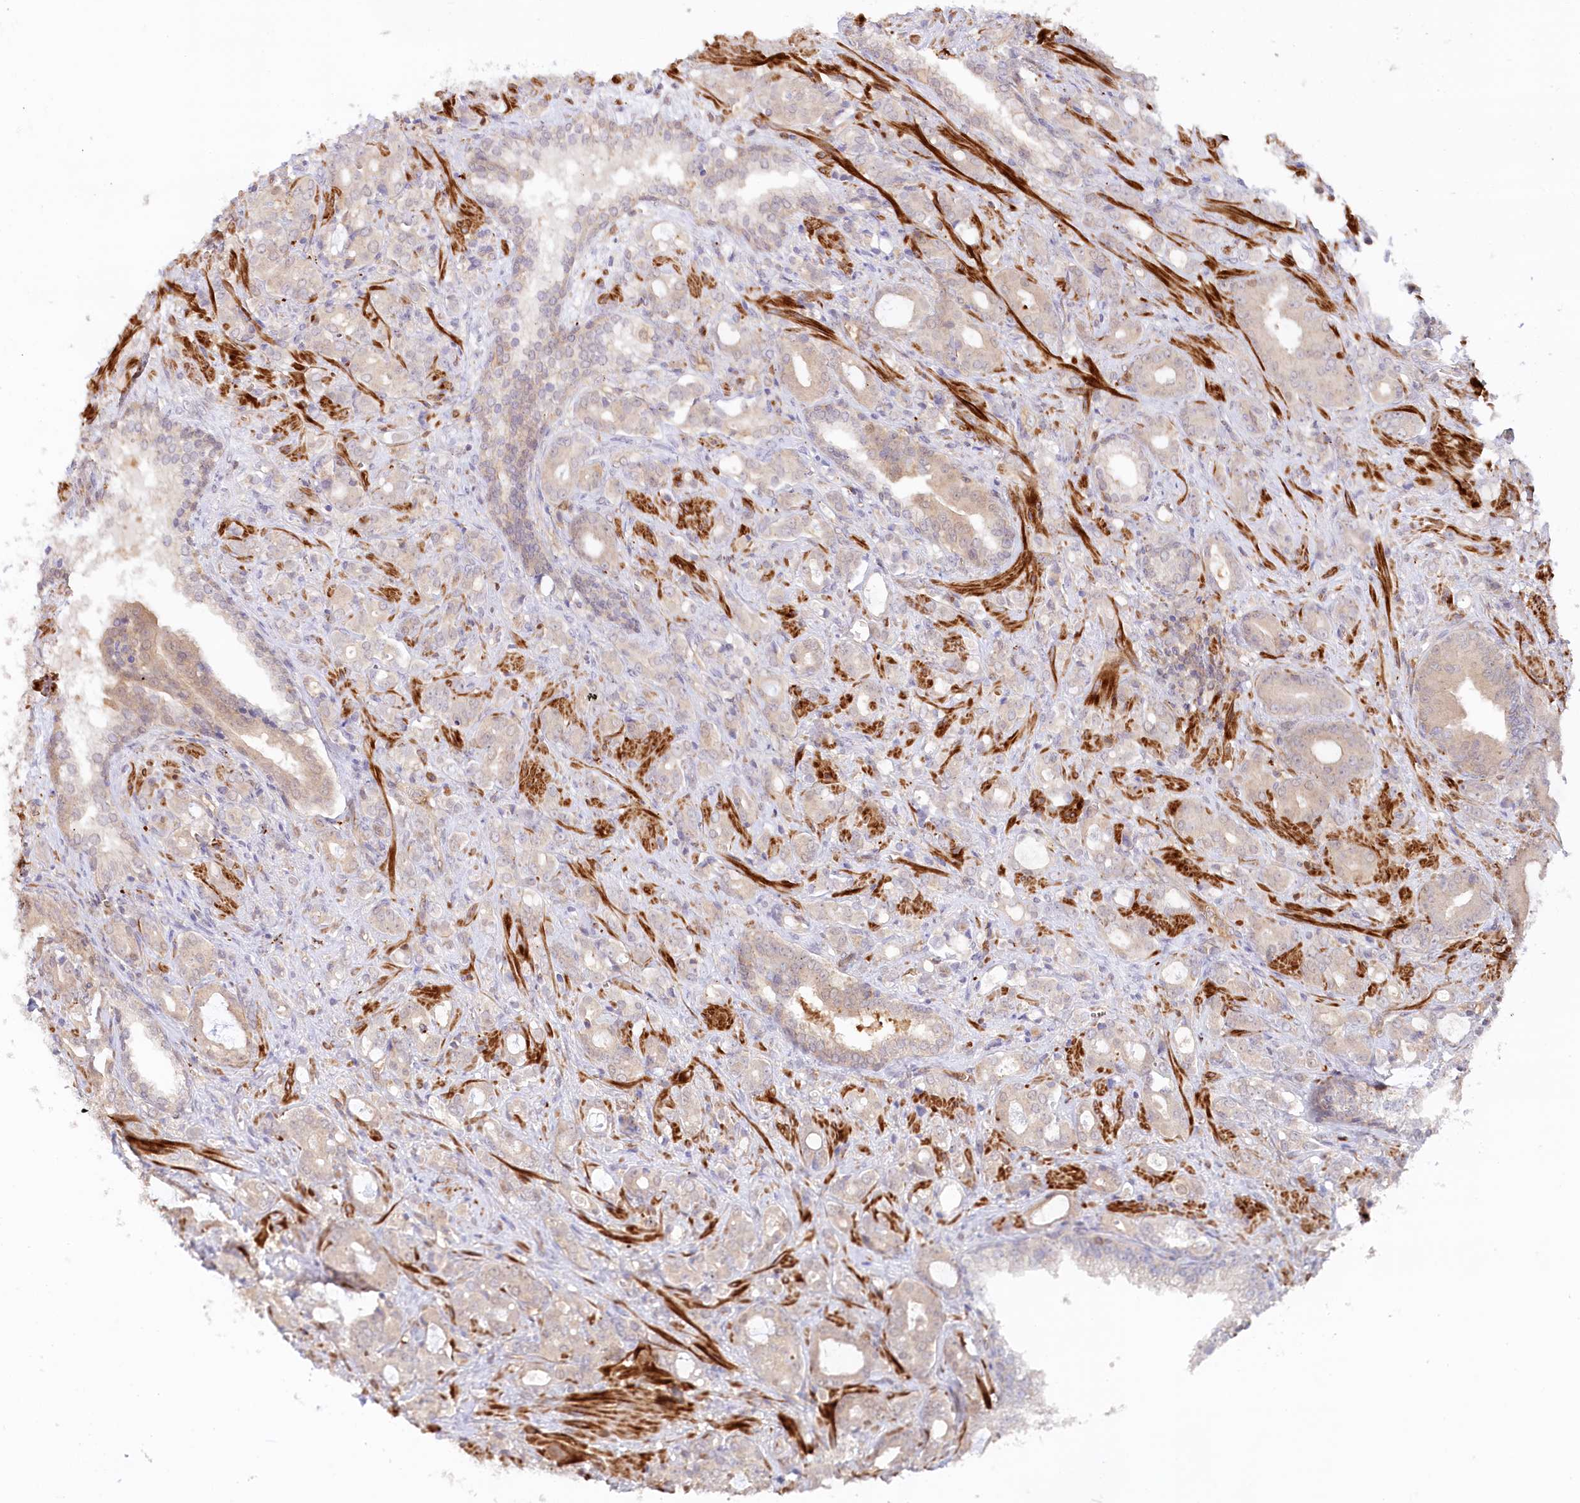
{"staining": {"intensity": "weak", "quantity": "25%-75%", "location": "cytoplasmic/membranous"}, "tissue": "prostate cancer", "cell_type": "Tumor cells", "image_type": "cancer", "snomed": [{"axis": "morphology", "description": "Adenocarcinoma, High grade"}, {"axis": "topography", "description": "Prostate"}], "caption": "Weak cytoplasmic/membranous expression is appreciated in approximately 25%-75% of tumor cells in prostate cancer (adenocarcinoma (high-grade)).", "gene": "GBE1", "patient": {"sex": "male", "age": 72}}